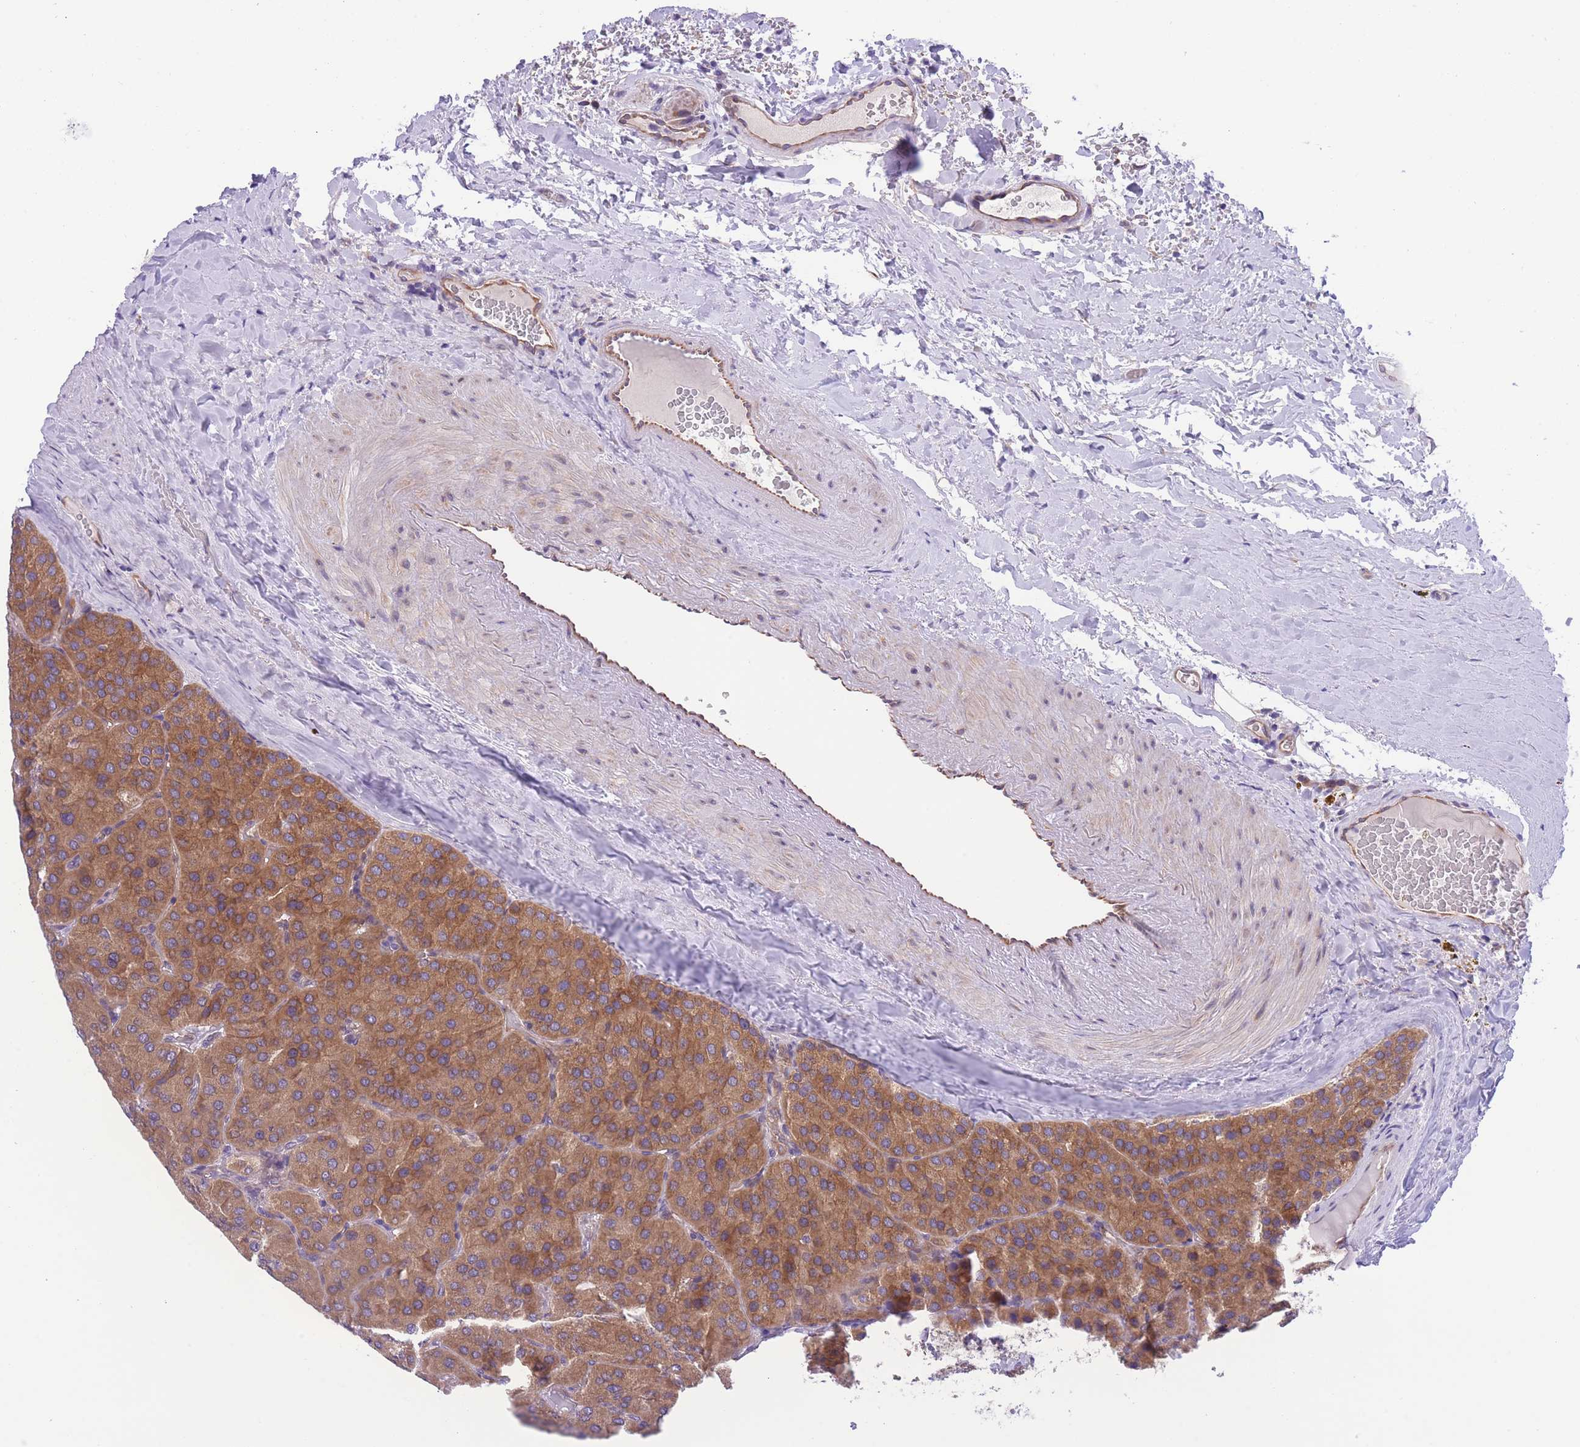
{"staining": {"intensity": "moderate", "quantity": ">75%", "location": "cytoplasmic/membranous"}, "tissue": "parathyroid gland", "cell_type": "Glandular cells", "image_type": "normal", "snomed": [{"axis": "morphology", "description": "Normal tissue, NOS"}, {"axis": "morphology", "description": "Adenoma, NOS"}, {"axis": "topography", "description": "Parathyroid gland"}], "caption": "About >75% of glandular cells in unremarkable human parathyroid gland demonstrate moderate cytoplasmic/membranous protein staining as visualized by brown immunohistochemical staining.", "gene": "WWOX", "patient": {"sex": "female", "age": 86}}